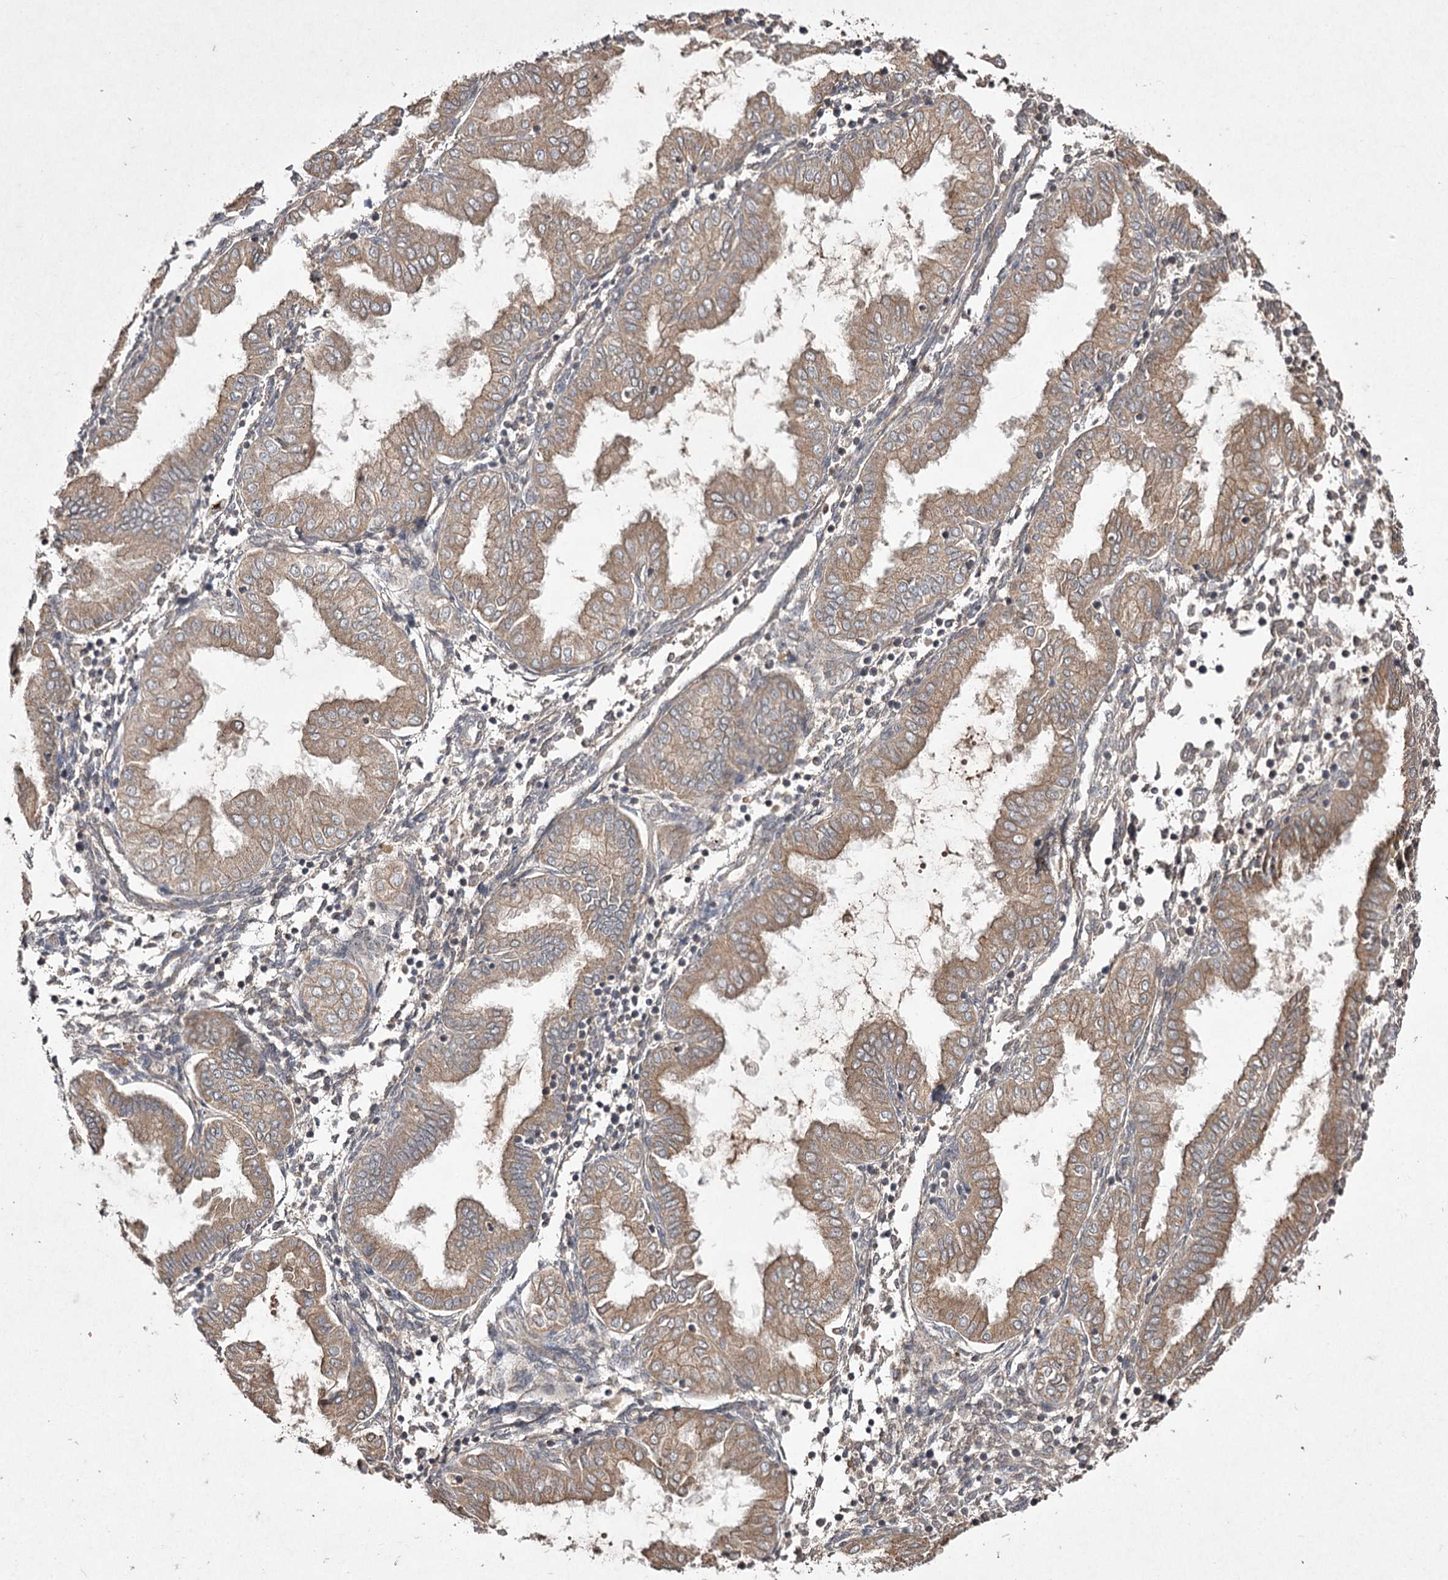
{"staining": {"intensity": "weak", "quantity": "<25%", "location": "cytoplasmic/membranous"}, "tissue": "endometrium", "cell_type": "Cells in endometrial stroma", "image_type": "normal", "snomed": [{"axis": "morphology", "description": "Normal tissue, NOS"}, {"axis": "topography", "description": "Endometrium"}], "caption": "This is an immunohistochemistry image of benign endometrium. There is no positivity in cells in endometrial stroma.", "gene": "FANCL", "patient": {"sex": "female", "age": 53}}